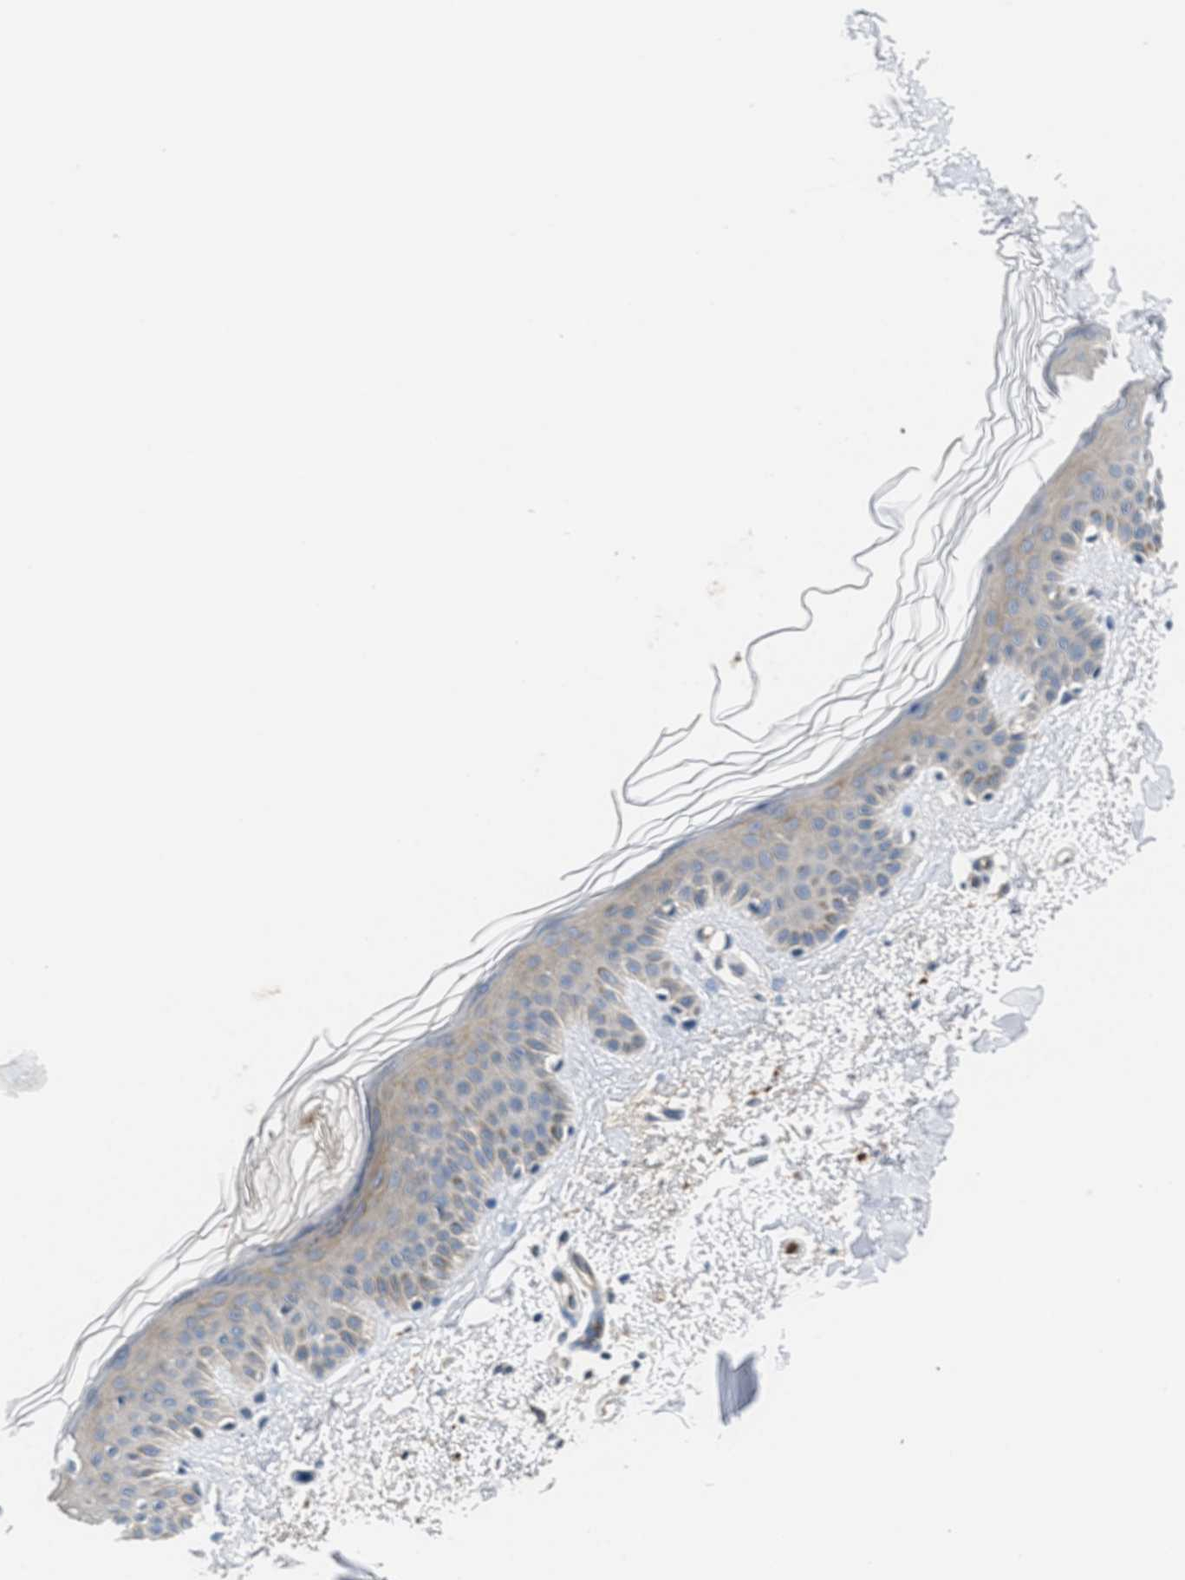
{"staining": {"intensity": "negative", "quantity": "none", "location": "none"}, "tissue": "skin", "cell_type": "Fibroblasts", "image_type": "normal", "snomed": [{"axis": "morphology", "description": "Normal tissue, NOS"}, {"axis": "topography", "description": "Skin"}], "caption": "Immunohistochemical staining of normal human skin shows no significant positivity in fibroblasts. Nuclei are stained in blue.", "gene": "ANGPT1", "patient": {"sex": "male", "age": 67}}